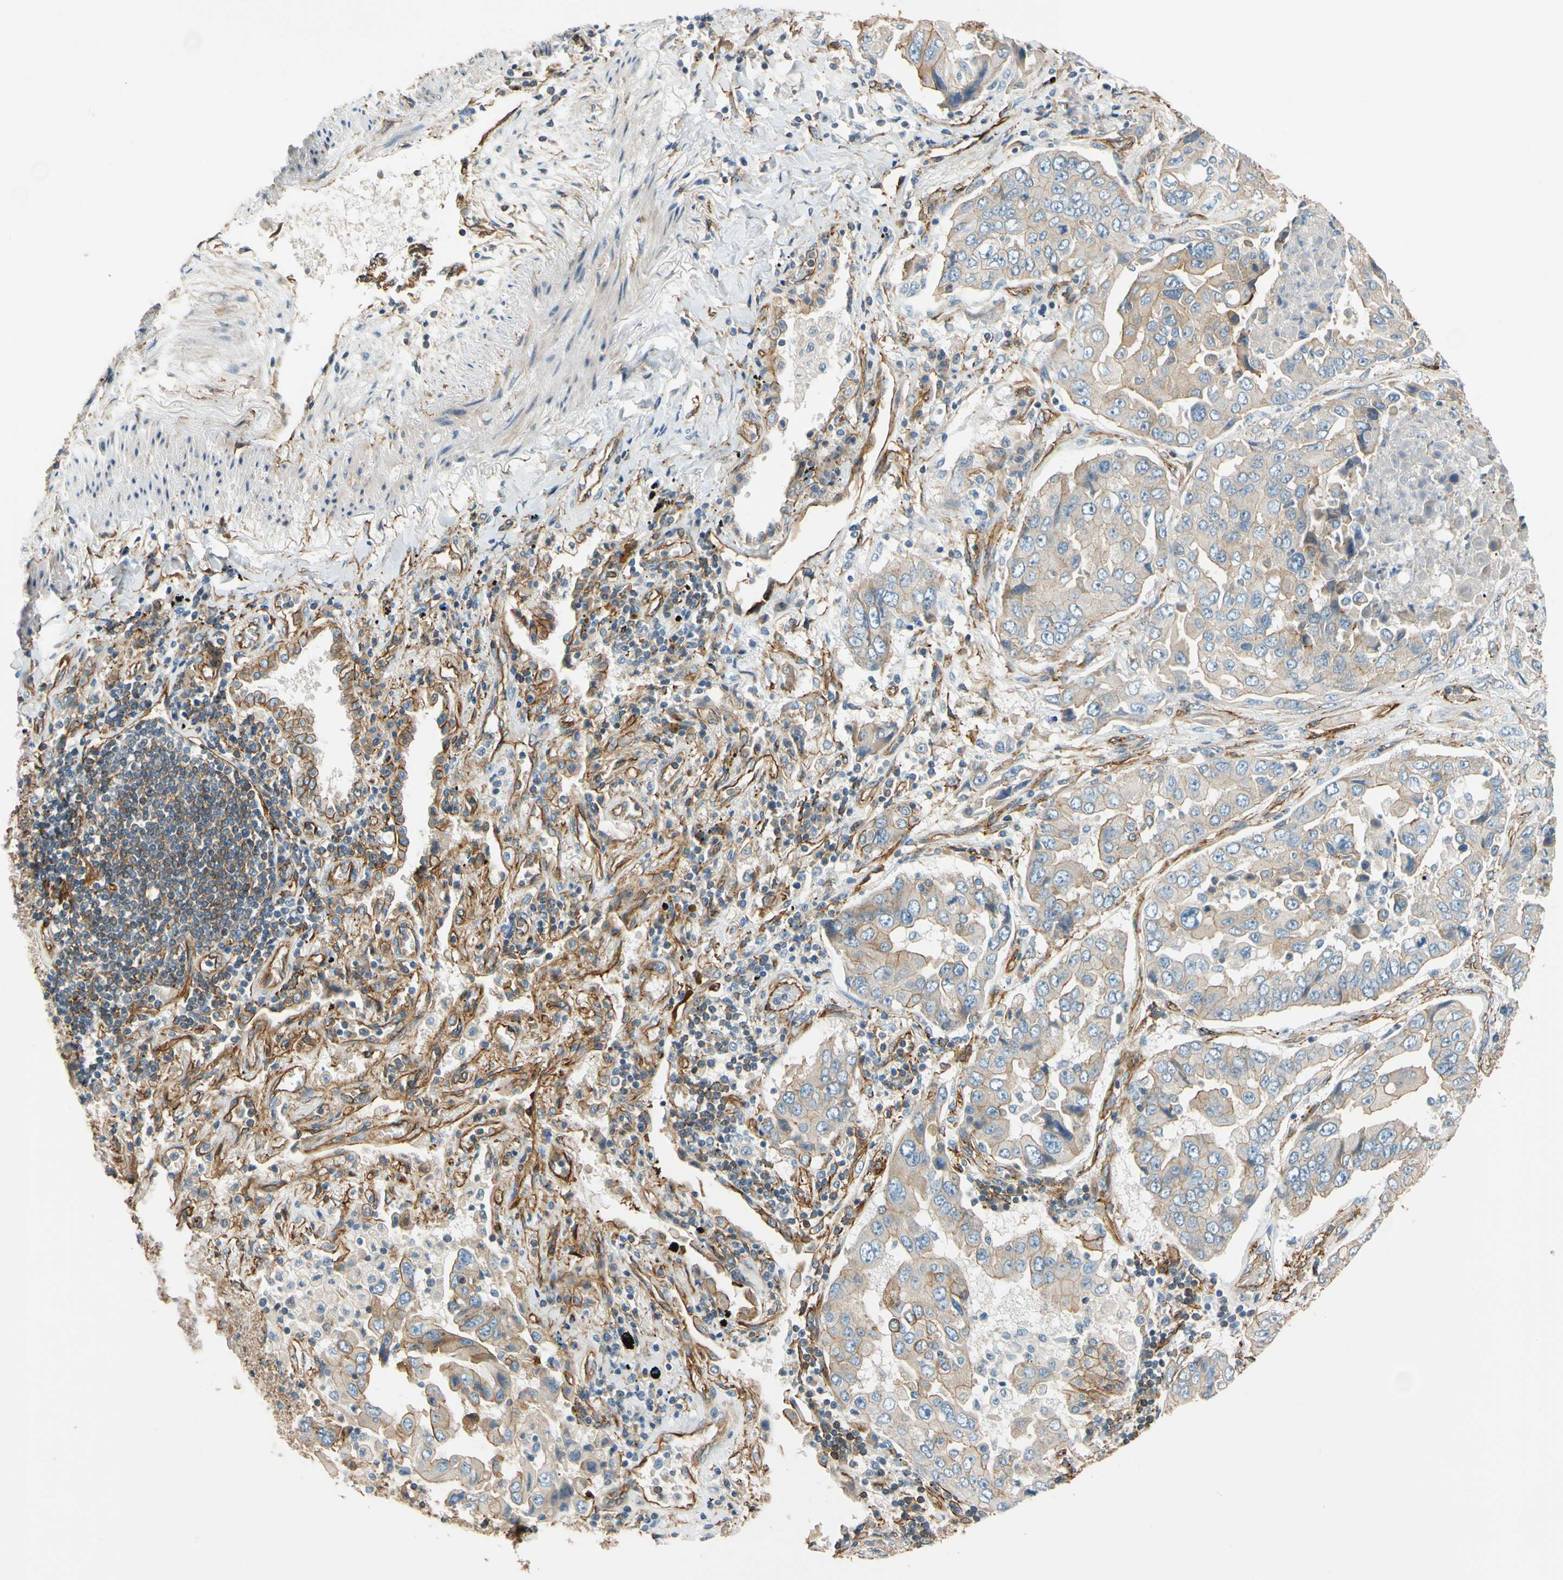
{"staining": {"intensity": "weak", "quantity": "25%-75%", "location": "cytoplasmic/membranous"}, "tissue": "lung cancer", "cell_type": "Tumor cells", "image_type": "cancer", "snomed": [{"axis": "morphology", "description": "Adenocarcinoma, NOS"}, {"axis": "topography", "description": "Lung"}], "caption": "IHC (DAB (3,3'-diaminobenzidine)) staining of lung adenocarcinoma demonstrates weak cytoplasmic/membranous protein staining in approximately 25%-75% of tumor cells.", "gene": "SPTAN1", "patient": {"sex": "female", "age": 65}}